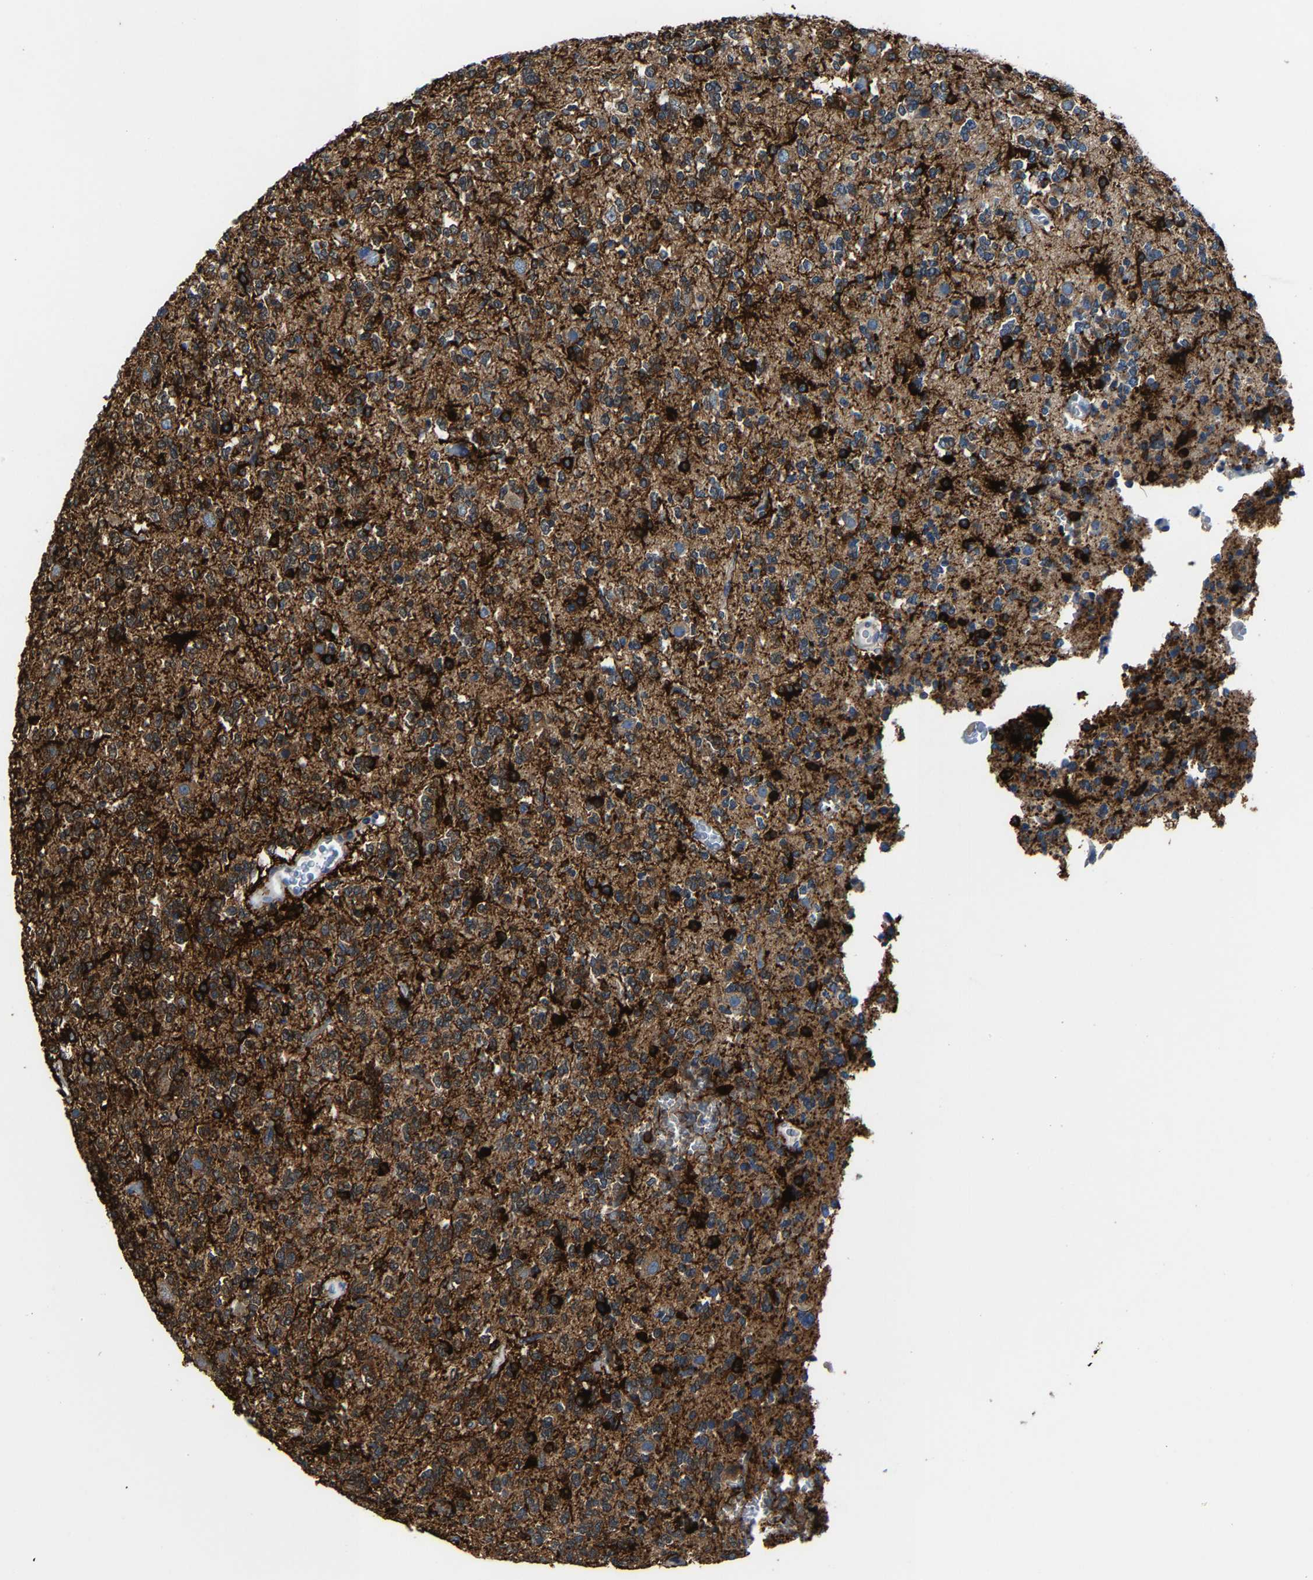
{"staining": {"intensity": "strong", "quantity": "25%-75%", "location": "cytoplasmic/membranous"}, "tissue": "glioma", "cell_type": "Tumor cells", "image_type": "cancer", "snomed": [{"axis": "morphology", "description": "Glioma, malignant, Low grade"}, {"axis": "topography", "description": "Brain"}], "caption": "A high-resolution photomicrograph shows immunohistochemistry (IHC) staining of malignant glioma (low-grade), which exhibits strong cytoplasmic/membranous positivity in about 25%-75% of tumor cells.", "gene": "AGK", "patient": {"sex": "male", "age": 38}}